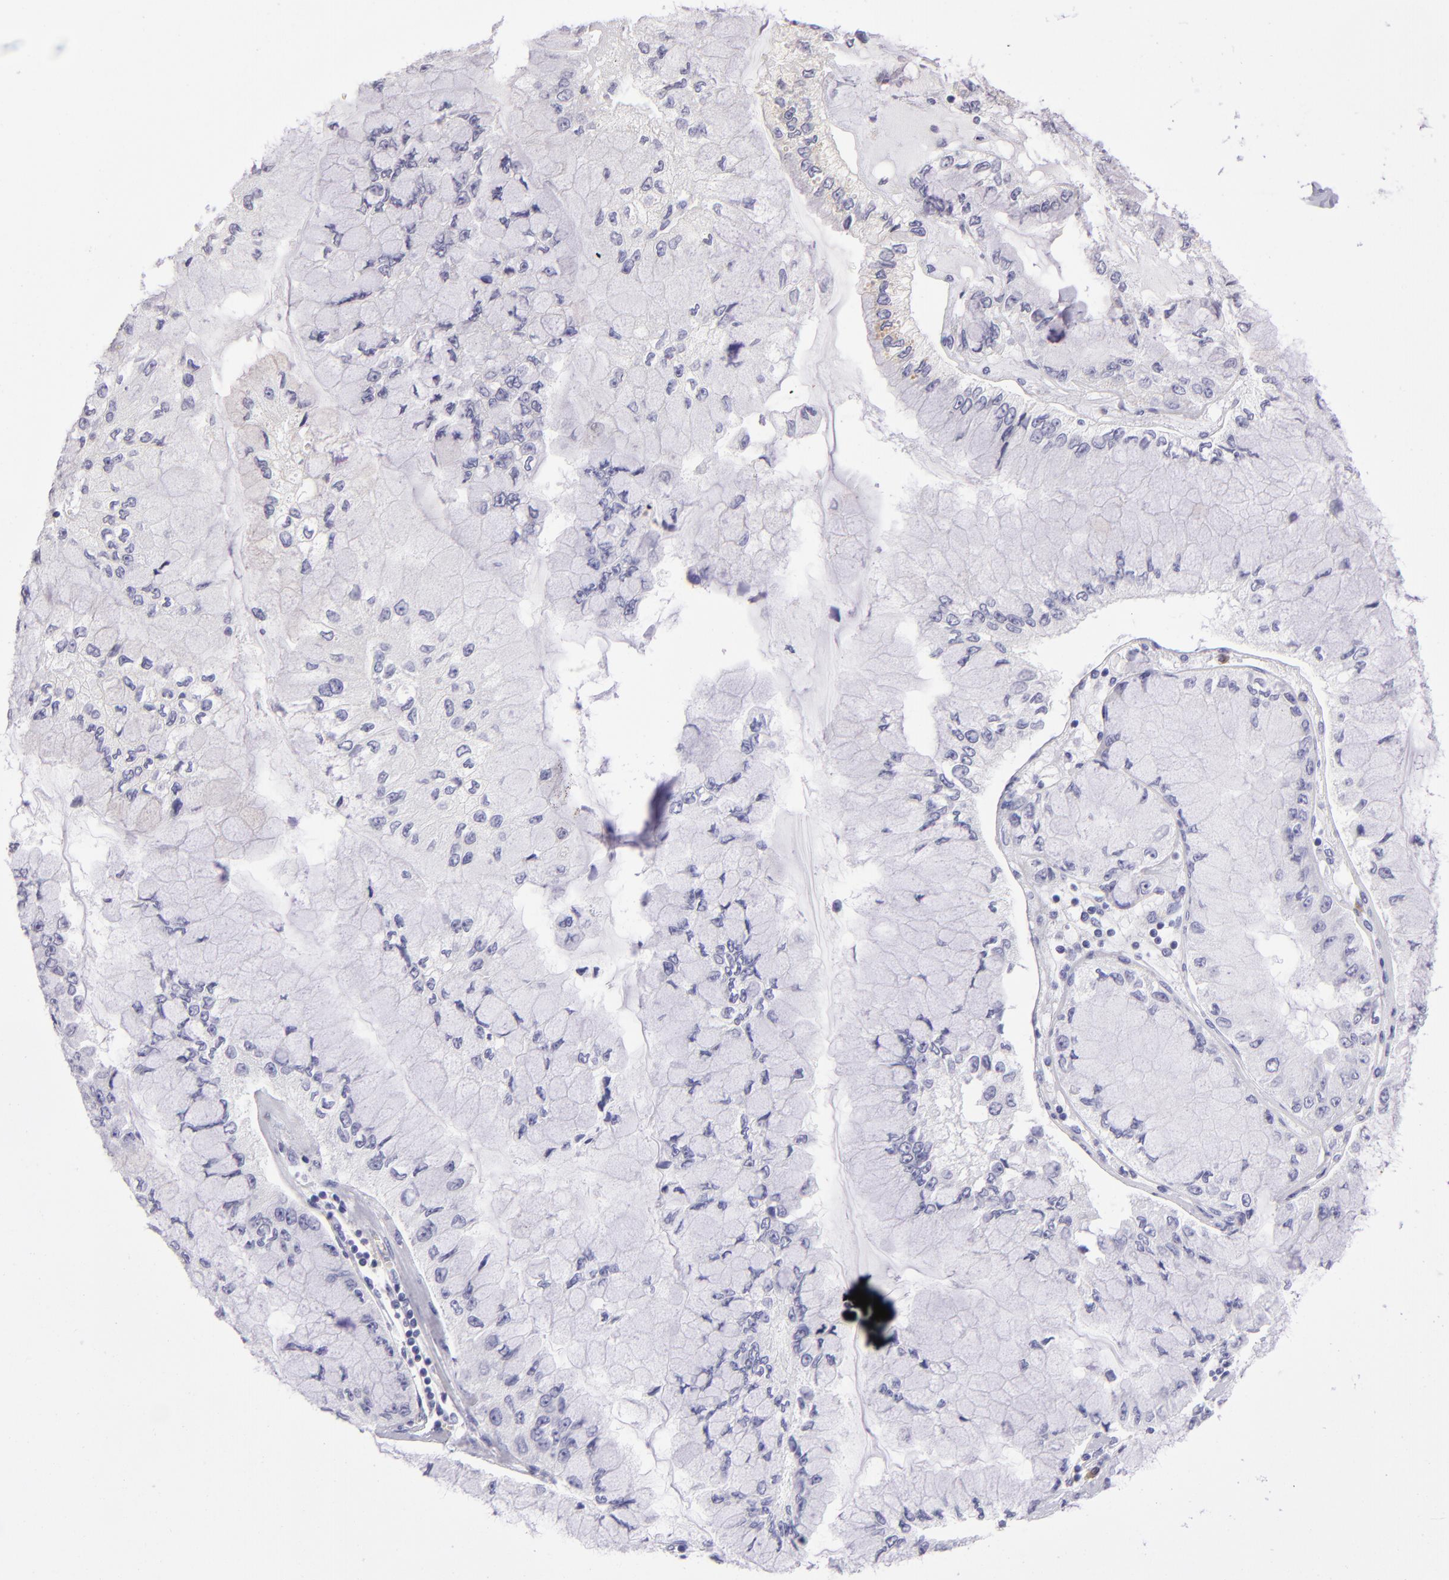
{"staining": {"intensity": "negative", "quantity": "none", "location": "none"}, "tissue": "liver cancer", "cell_type": "Tumor cells", "image_type": "cancer", "snomed": [{"axis": "morphology", "description": "Cholangiocarcinoma"}, {"axis": "topography", "description": "Liver"}], "caption": "Tumor cells show no significant protein positivity in cholangiocarcinoma (liver).", "gene": "TYRP1", "patient": {"sex": "female", "age": 79}}